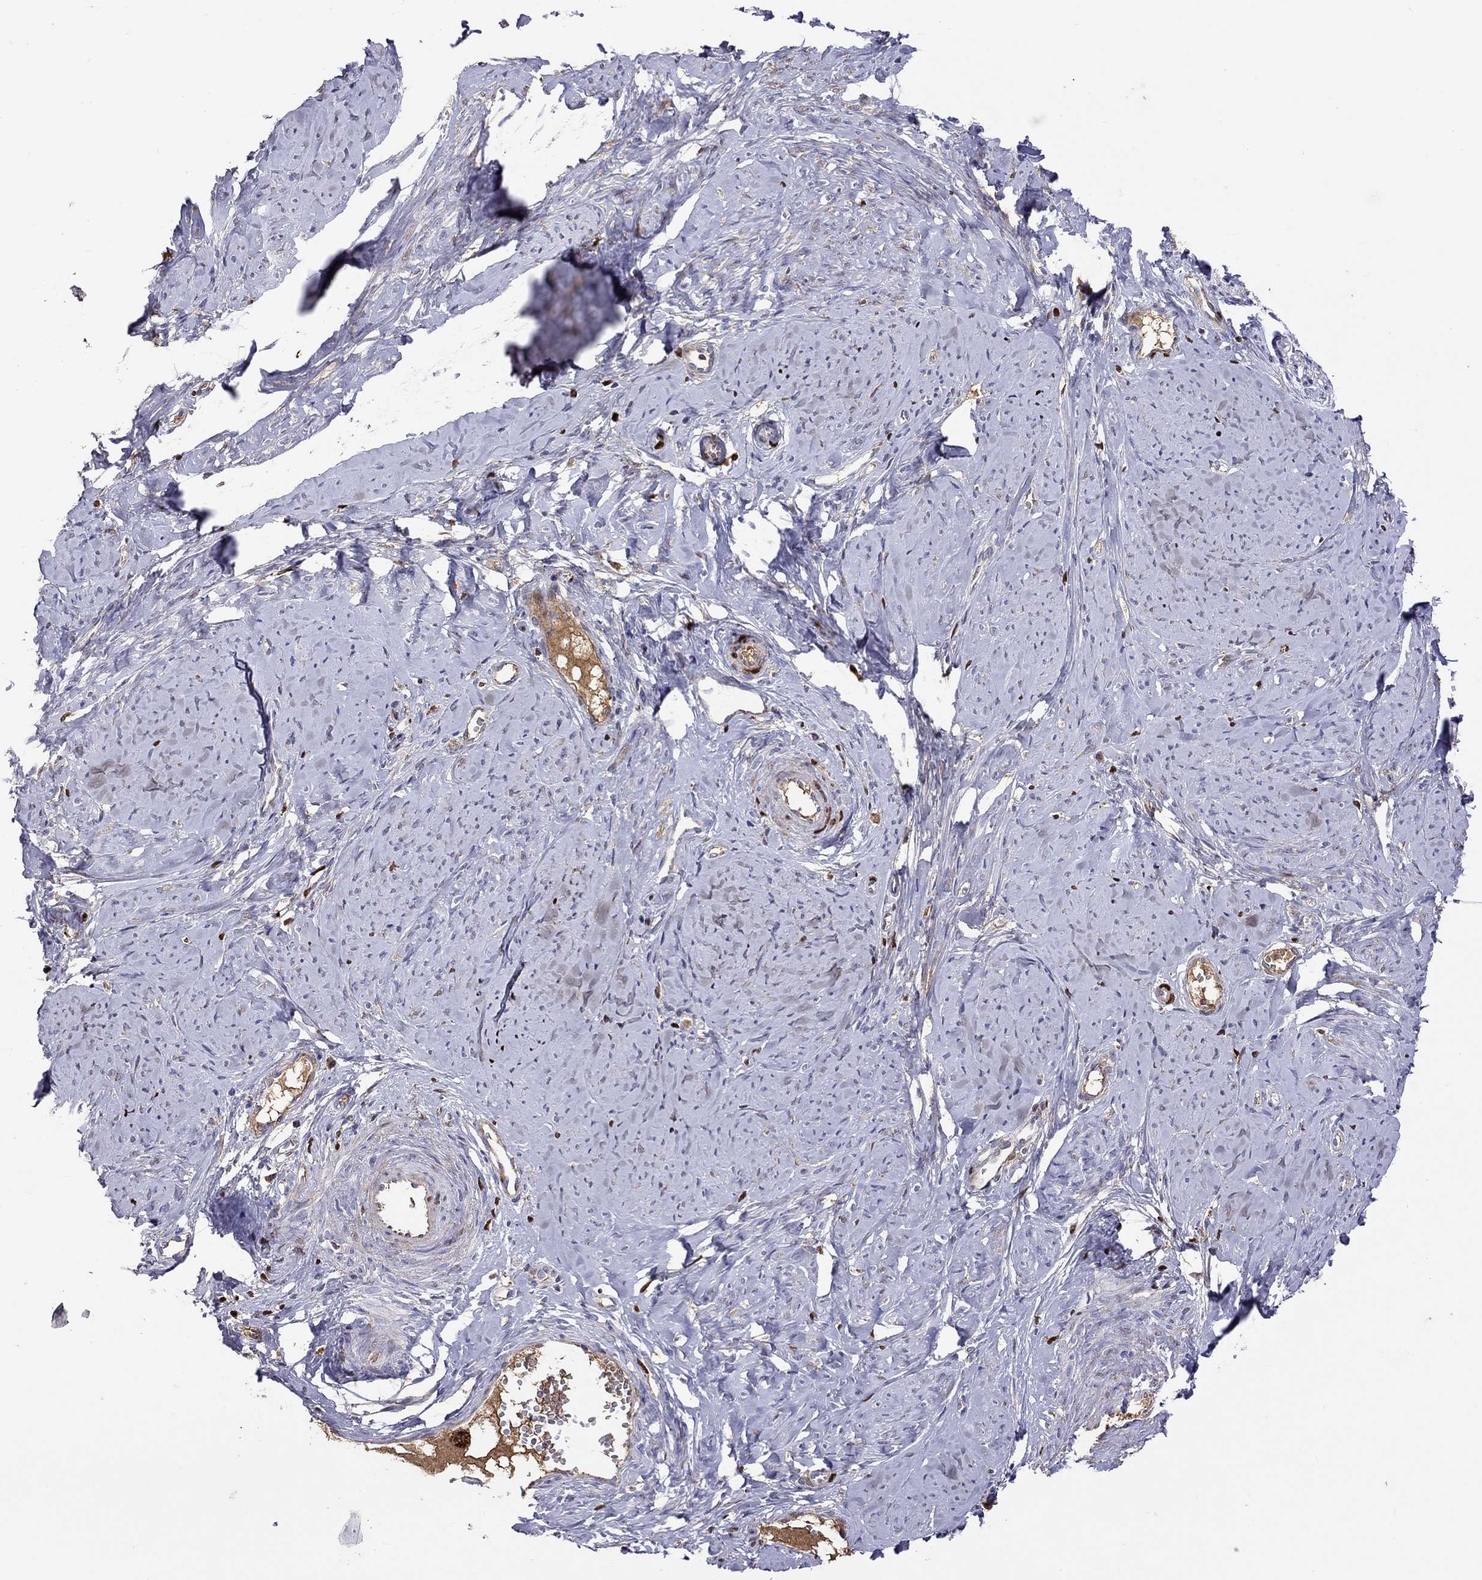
{"staining": {"intensity": "negative", "quantity": "none", "location": "none"}, "tissue": "smooth muscle", "cell_type": "Smooth muscle cells", "image_type": "normal", "snomed": [{"axis": "morphology", "description": "Normal tissue, NOS"}, {"axis": "topography", "description": "Smooth muscle"}], "caption": "Immunohistochemistry of unremarkable human smooth muscle displays no expression in smooth muscle cells.", "gene": "SERPINA3", "patient": {"sex": "female", "age": 48}}